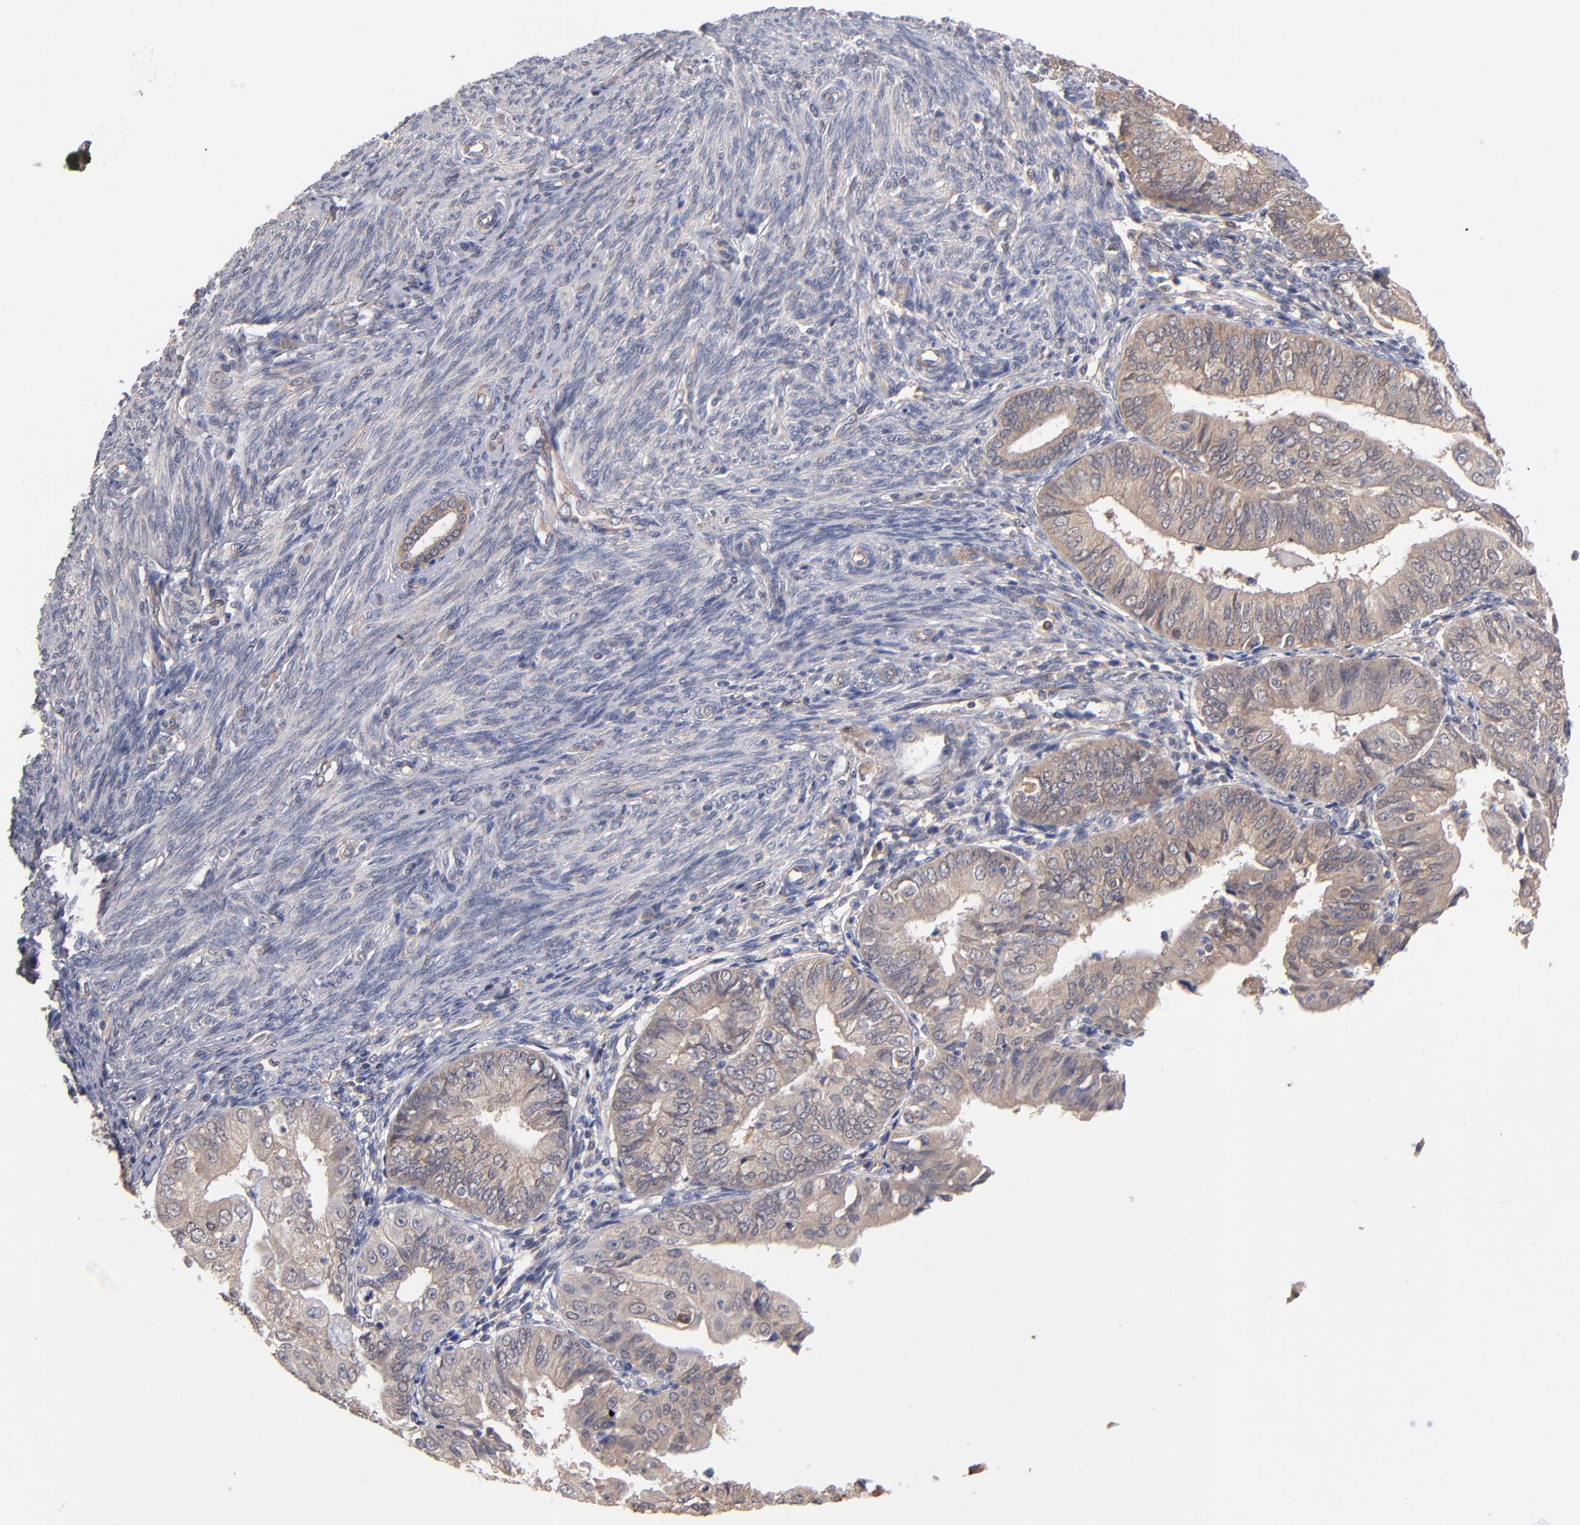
{"staining": {"intensity": "weak", "quantity": ">75%", "location": "cytoplasmic/membranous"}, "tissue": "endometrial cancer", "cell_type": "Tumor cells", "image_type": "cancer", "snomed": [{"axis": "morphology", "description": "Adenocarcinoma, NOS"}, {"axis": "topography", "description": "Endometrium"}], "caption": "The histopathology image shows immunohistochemical staining of endometrial adenocarcinoma. There is weak cytoplasmic/membranous staining is seen in about >75% of tumor cells. (Brightfield microscopy of DAB IHC at high magnification).", "gene": "GMFG", "patient": {"sex": "female", "age": 79}}